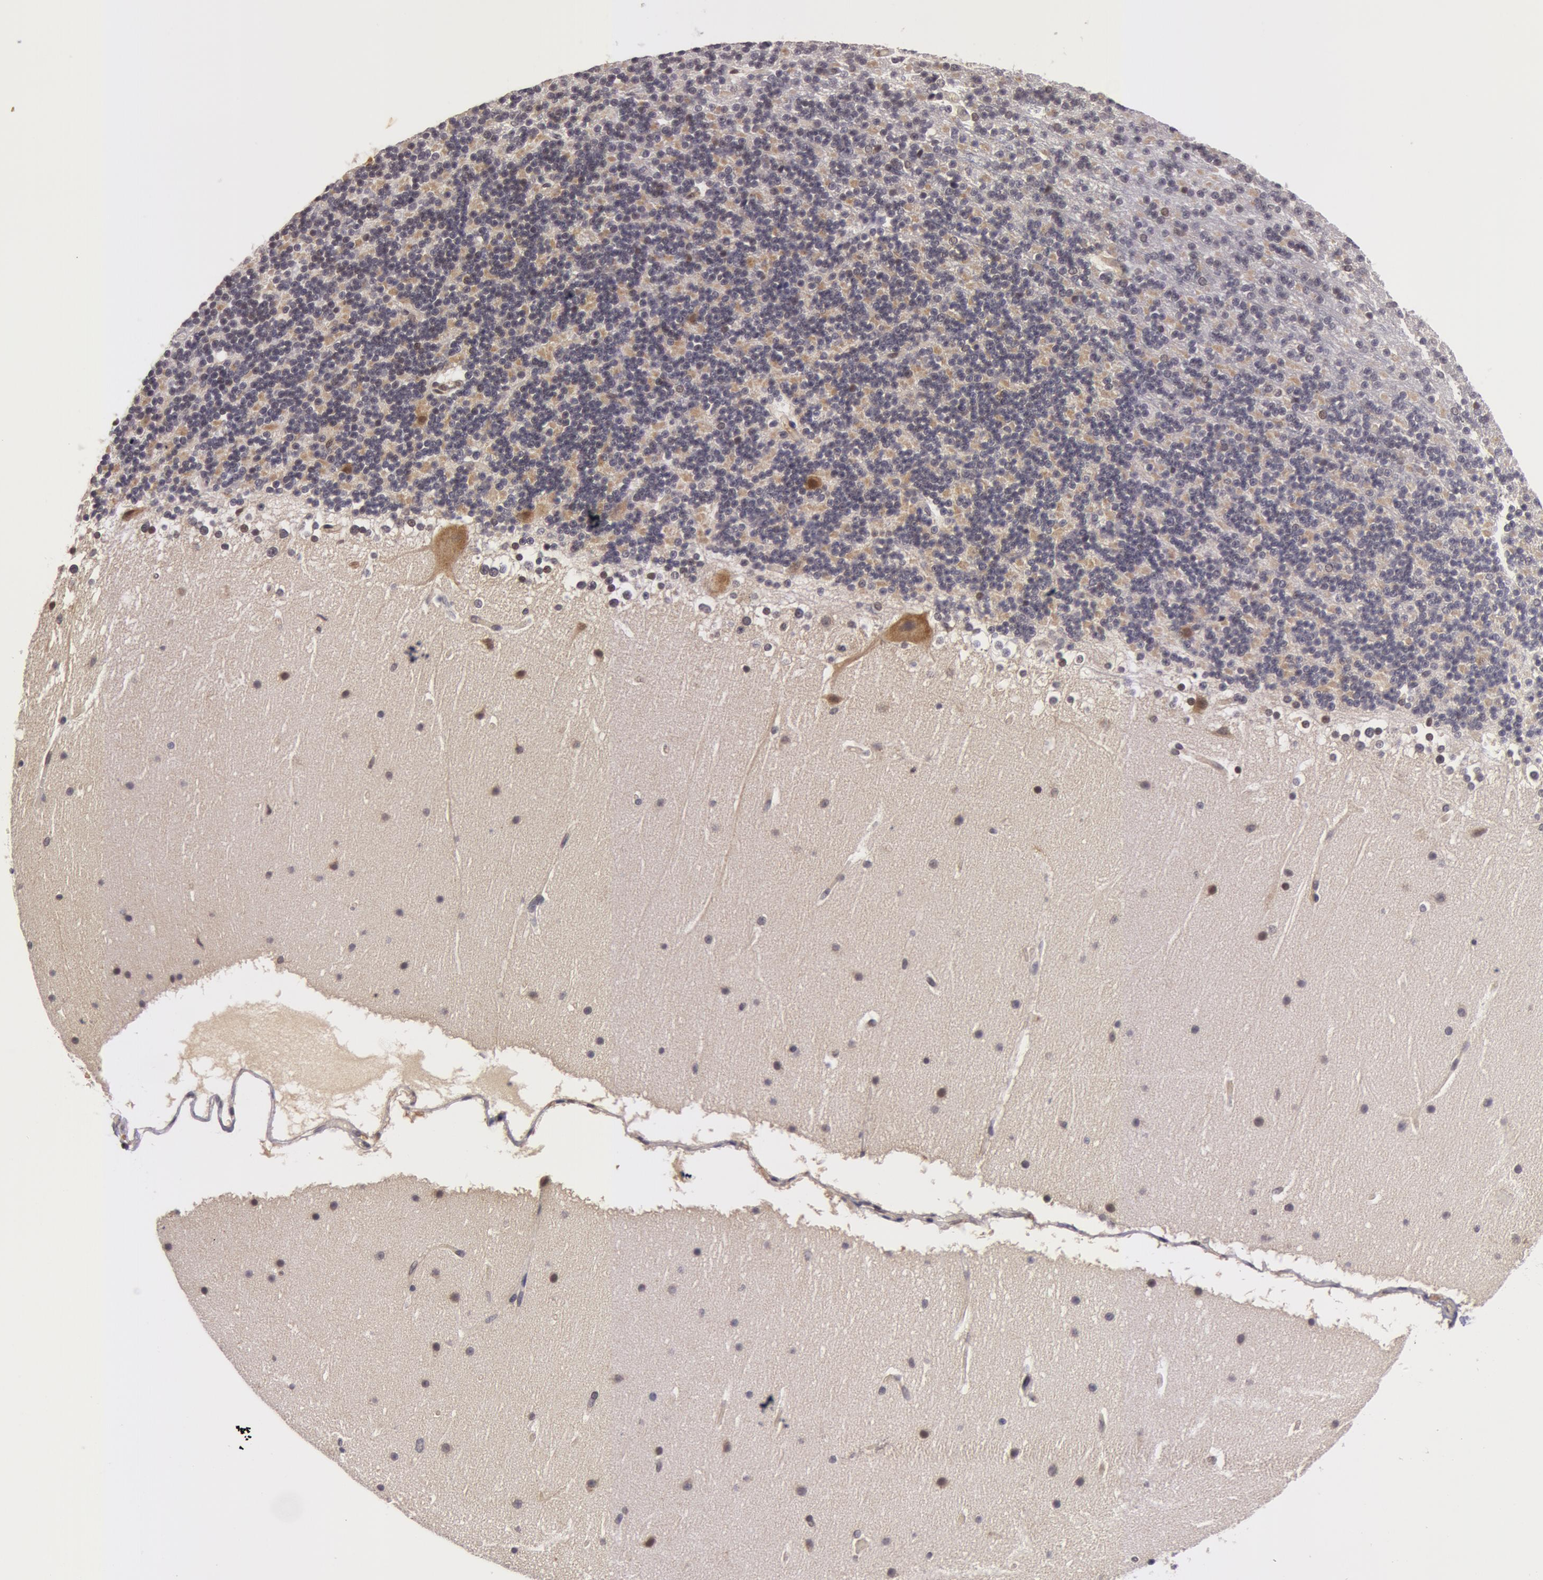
{"staining": {"intensity": "negative", "quantity": "none", "location": "none"}, "tissue": "cerebellum", "cell_type": "Cells in granular layer", "image_type": "normal", "snomed": [{"axis": "morphology", "description": "Normal tissue, NOS"}, {"axis": "topography", "description": "Cerebellum"}], "caption": "High power microscopy micrograph of an IHC photomicrograph of benign cerebellum, revealing no significant positivity in cells in granular layer. Nuclei are stained in blue.", "gene": "ZNF350", "patient": {"sex": "female", "age": 19}}